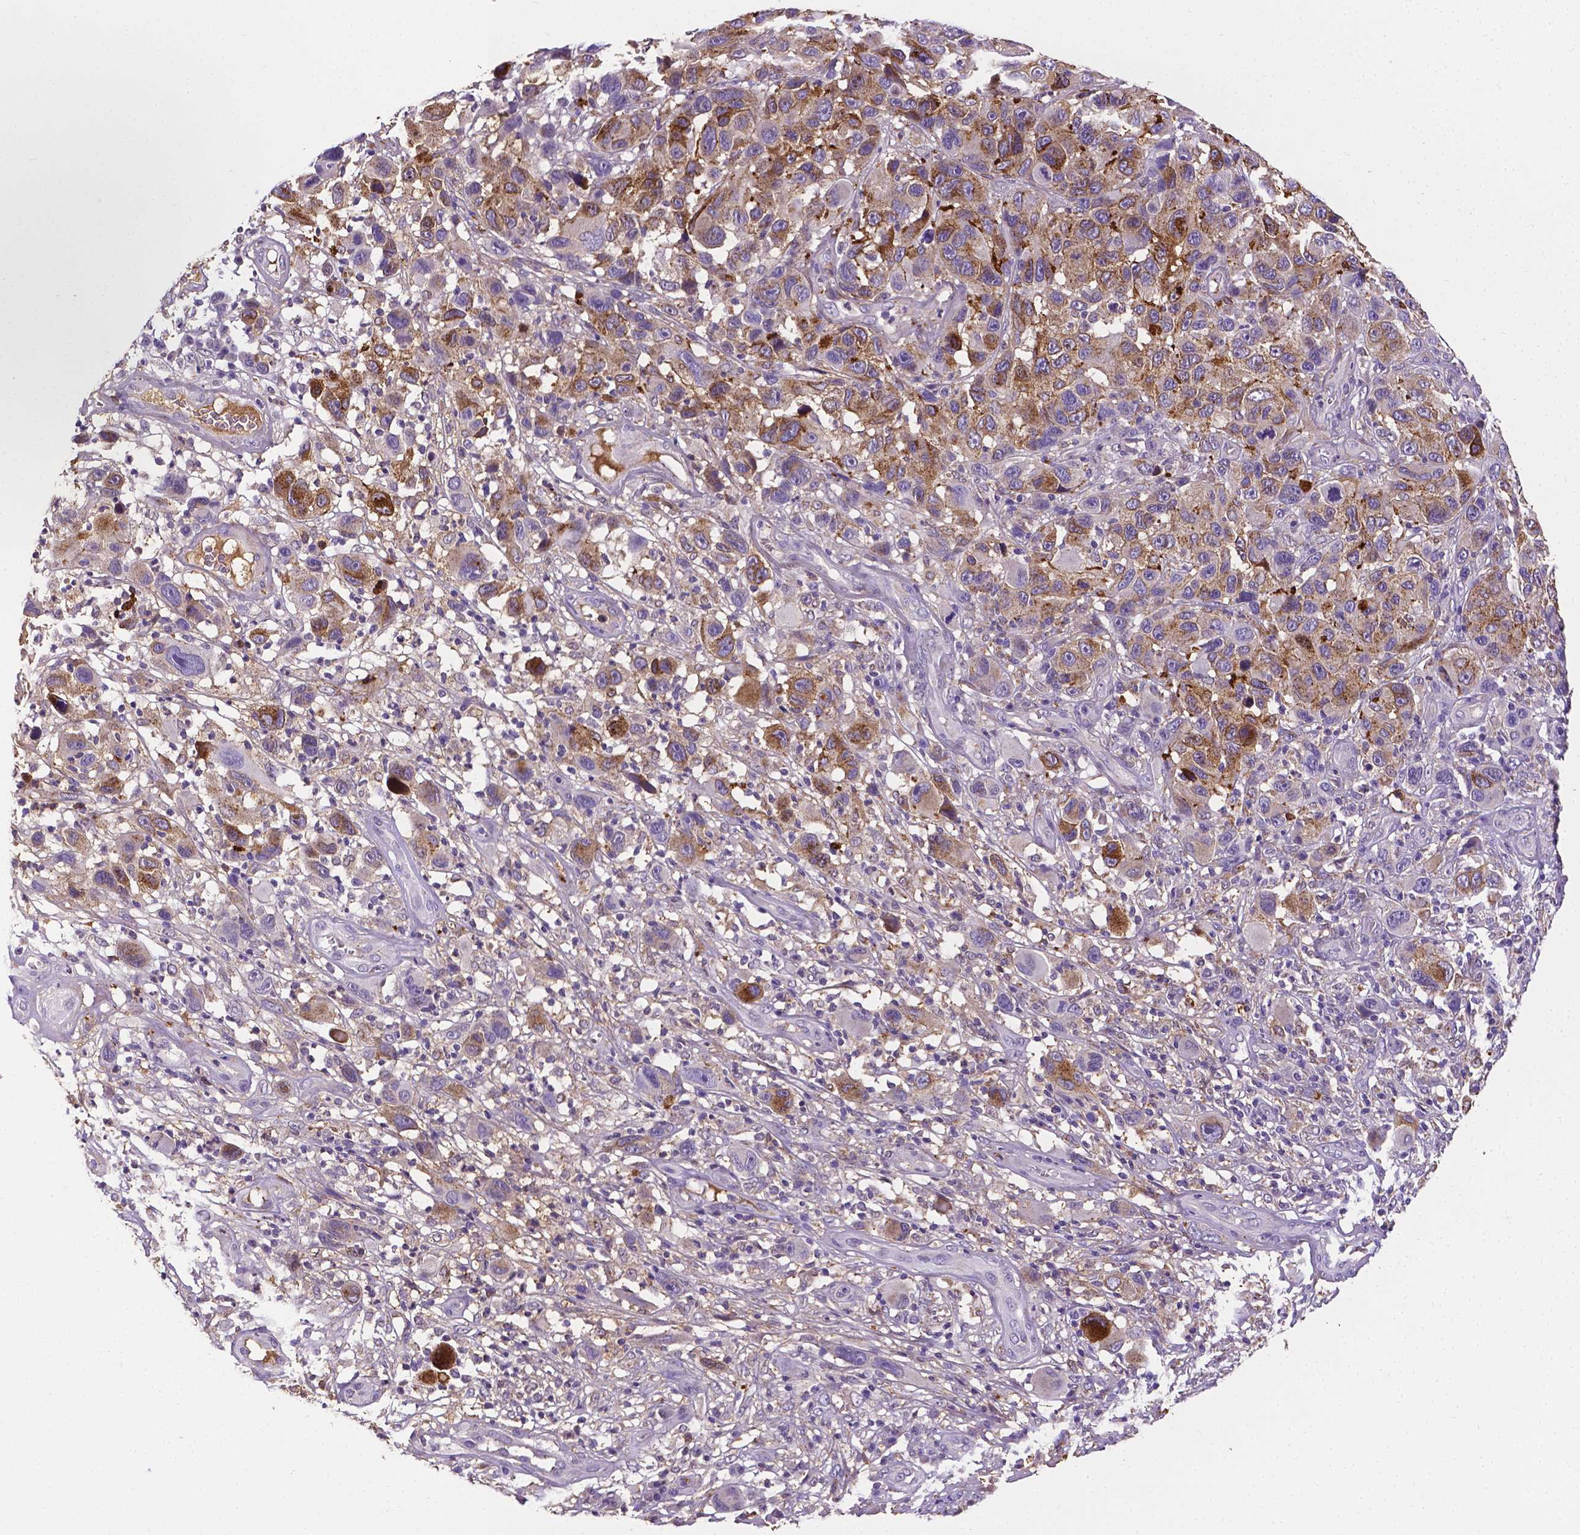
{"staining": {"intensity": "moderate", "quantity": "25%-75%", "location": "cytoplasmic/membranous"}, "tissue": "melanoma", "cell_type": "Tumor cells", "image_type": "cancer", "snomed": [{"axis": "morphology", "description": "Malignant melanoma, NOS"}, {"axis": "topography", "description": "Skin"}], "caption": "A photomicrograph of human melanoma stained for a protein shows moderate cytoplasmic/membranous brown staining in tumor cells.", "gene": "APOE", "patient": {"sex": "male", "age": 53}}